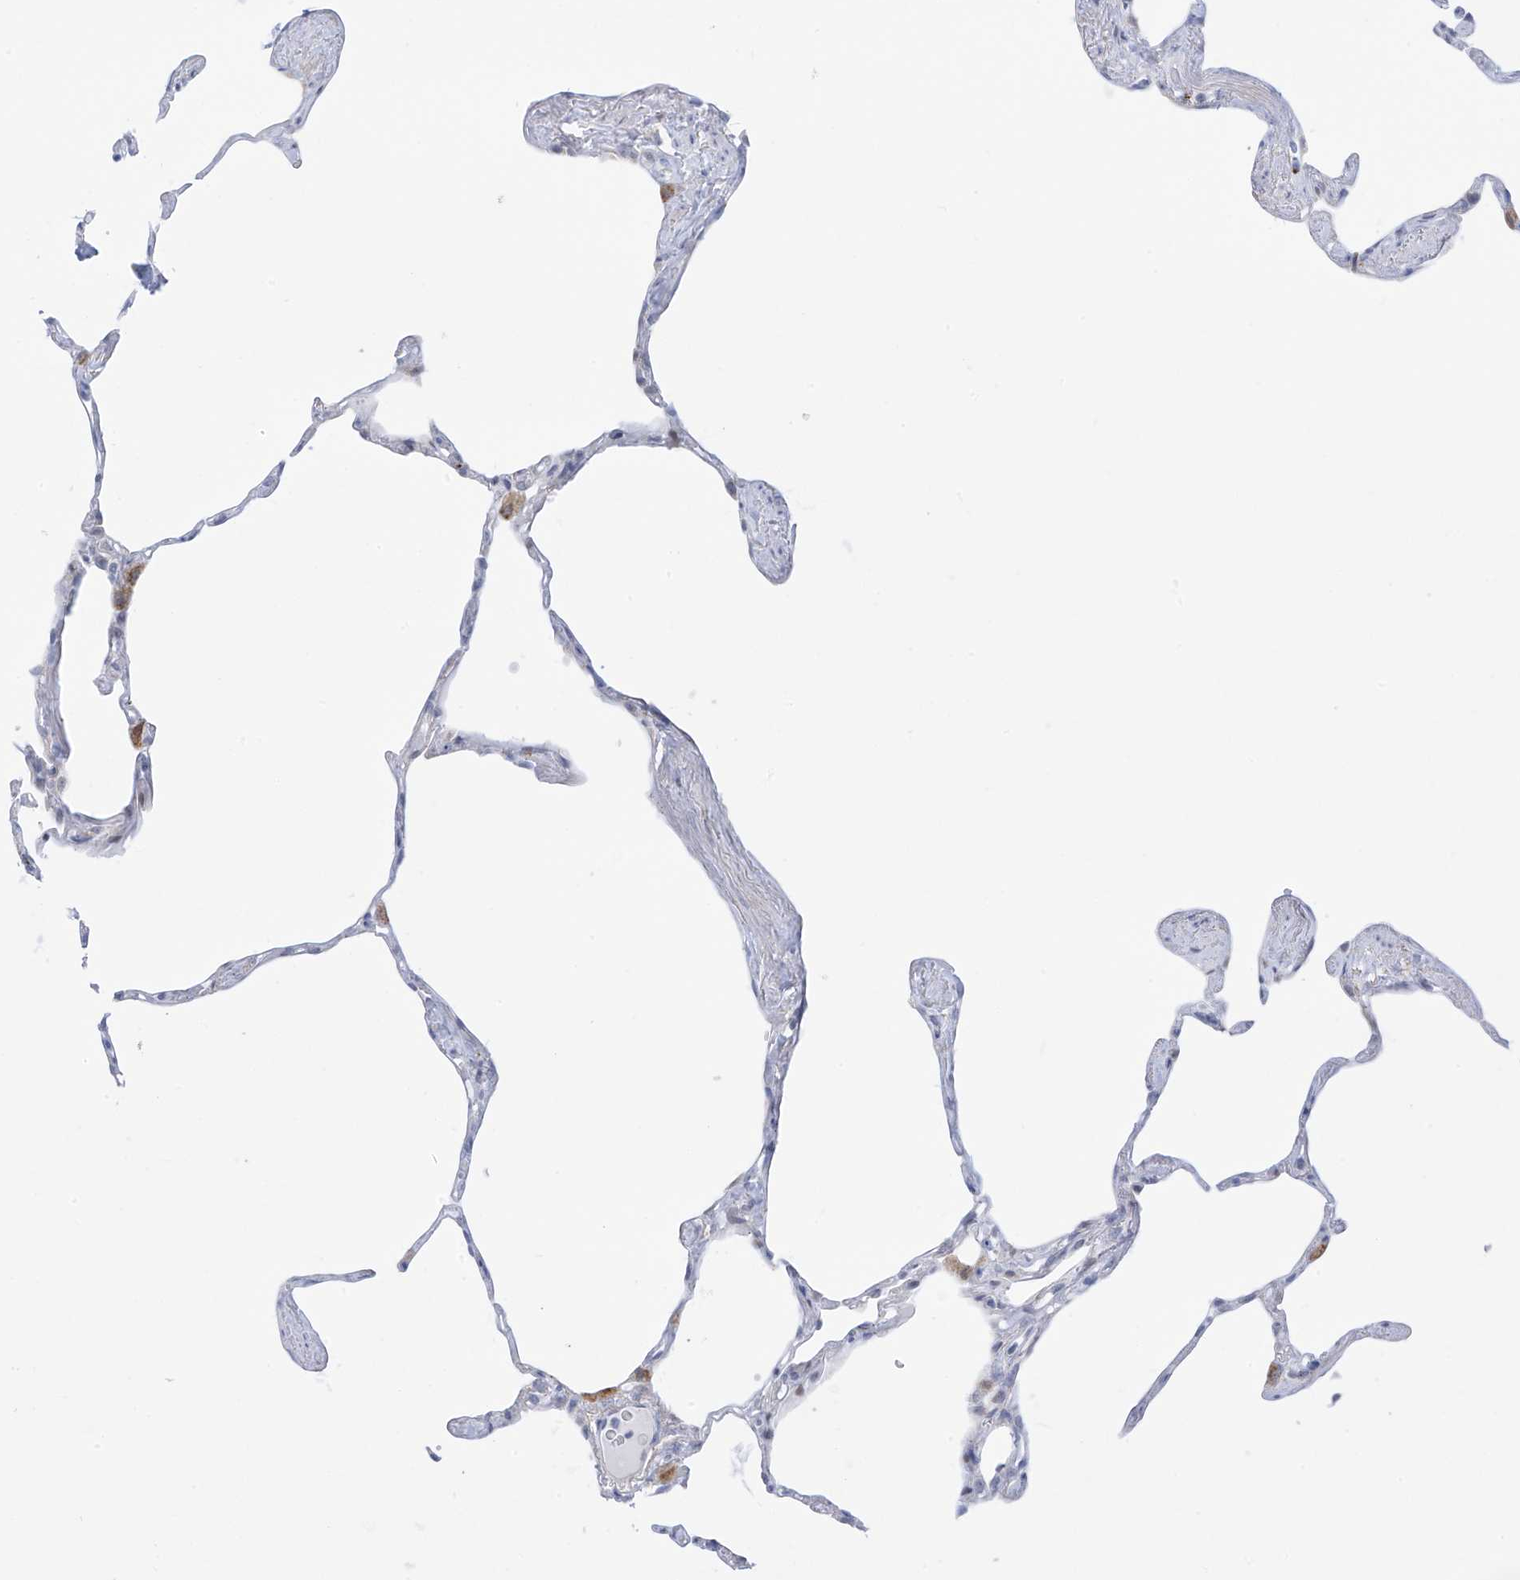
{"staining": {"intensity": "negative", "quantity": "none", "location": "none"}, "tissue": "lung", "cell_type": "Alveolar cells", "image_type": "normal", "snomed": [{"axis": "morphology", "description": "Normal tissue, NOS"}, {"axis": "topography", "description": "Lung"}], "caption": "Immunohistochemistry photomicrograph of unremarkable lung: human lung stained with DAB shows no significant protein positivity in alveolar cells.", "gene": "PSPH", "patient": {"sex": "male", "age": 65}}